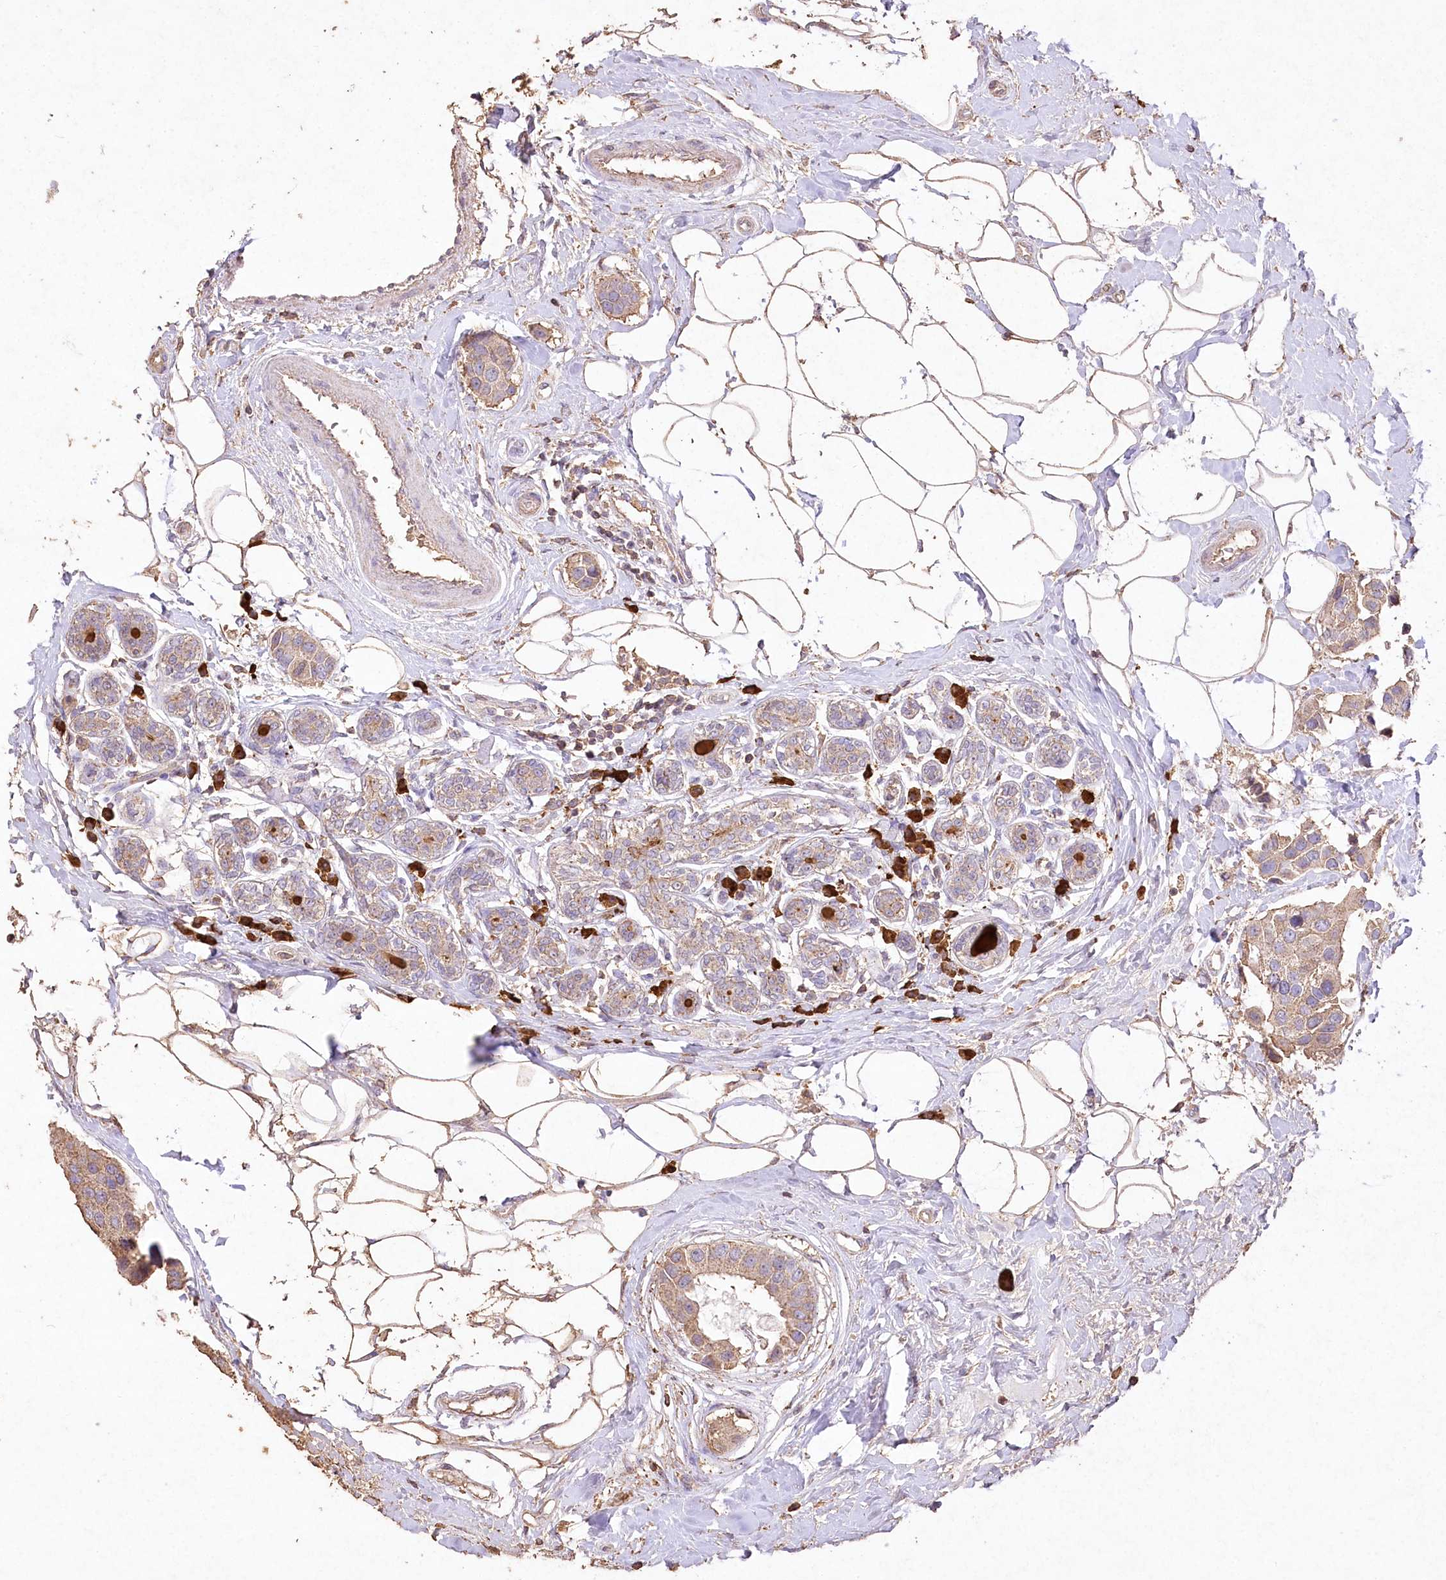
{"staining": {"intensity": "weak", "quantity": ">75%", "location": "cytoplasmic/membranous"}, "tissue": "breast cancer", "cell_type": "Tumor cells", "image_type": "cancer", "snomed": [{"axis": "morphology", "description": "Normal tissue, NOS"}, {"axis": "morphology", "description": "Duct carcinoma"}, {"axis": "topography", "description": "Breast"}], "caption": "IHC micrograph of neoplastic tissue: intraductal carcinoma (breast) stained using immunohistochemistry (IHC) shows low levels of weak protein expression localized specifically in the cytoplasmic/membranous of tumor cells, appearing as a cytoplasmic/membranous brown color.", "gene": "IREB2", "patient": {"sex": "female", "age": 39}}